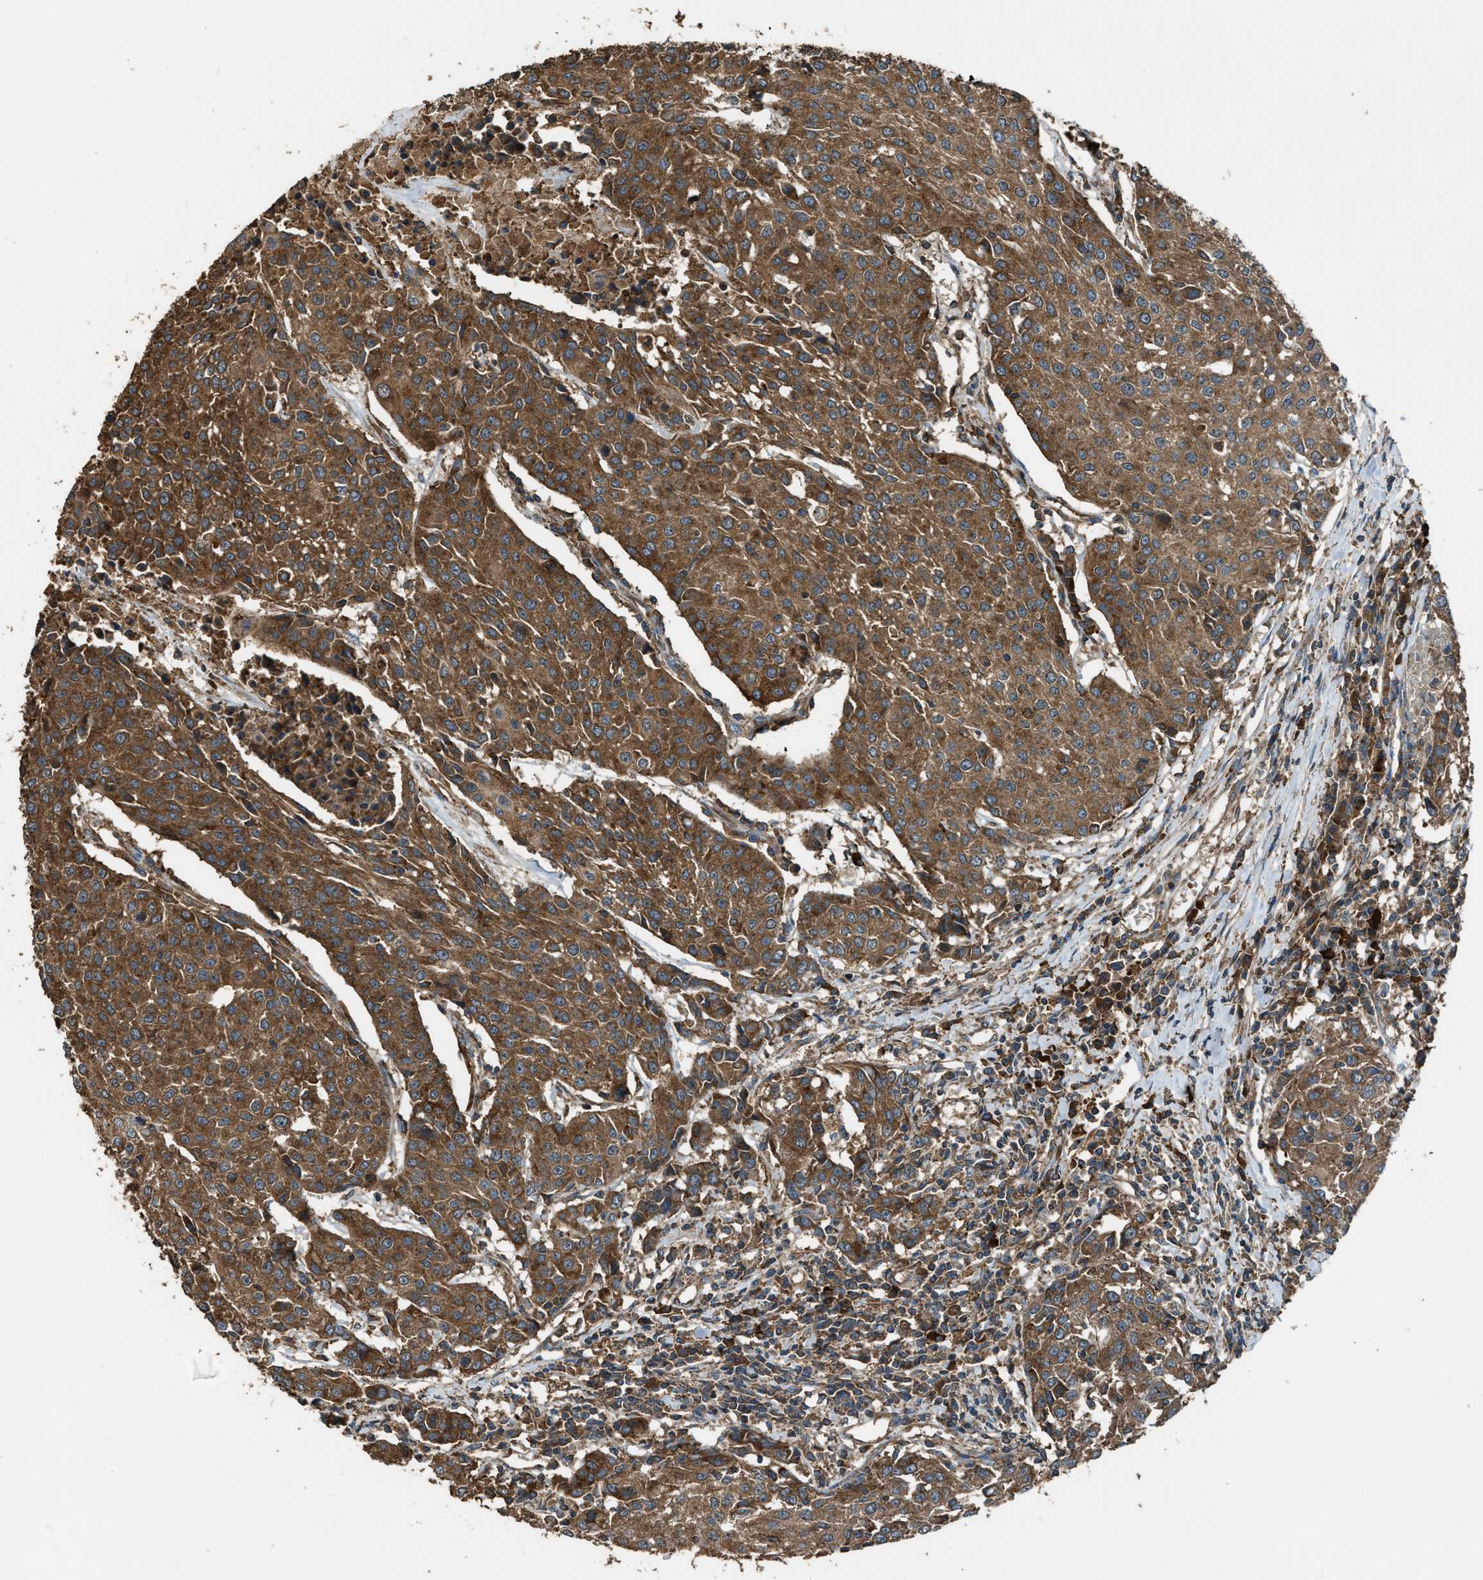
{"staining": {"intensity": "moderate", "quantity": ">75%", "location": "cytoplasmic/membranous"}, "tissue": "urothelial cancer", "cell_type": "Tumor cells", "image_type": "cancer", "snomed": [{"axis": "morphology", "description": "Urothelial carcinoma, High grade"}, {"axis": "topography", "description": "Urinary bladder"}], "caption": "Immunohistochemical staining of urothelial cancer reveals medium levels of moderate cytoplasmic/membranous positivity in about >75% of tumor cells.", "gene": "MAP3K8", "patient": {"sex": "female", "age": 85}}